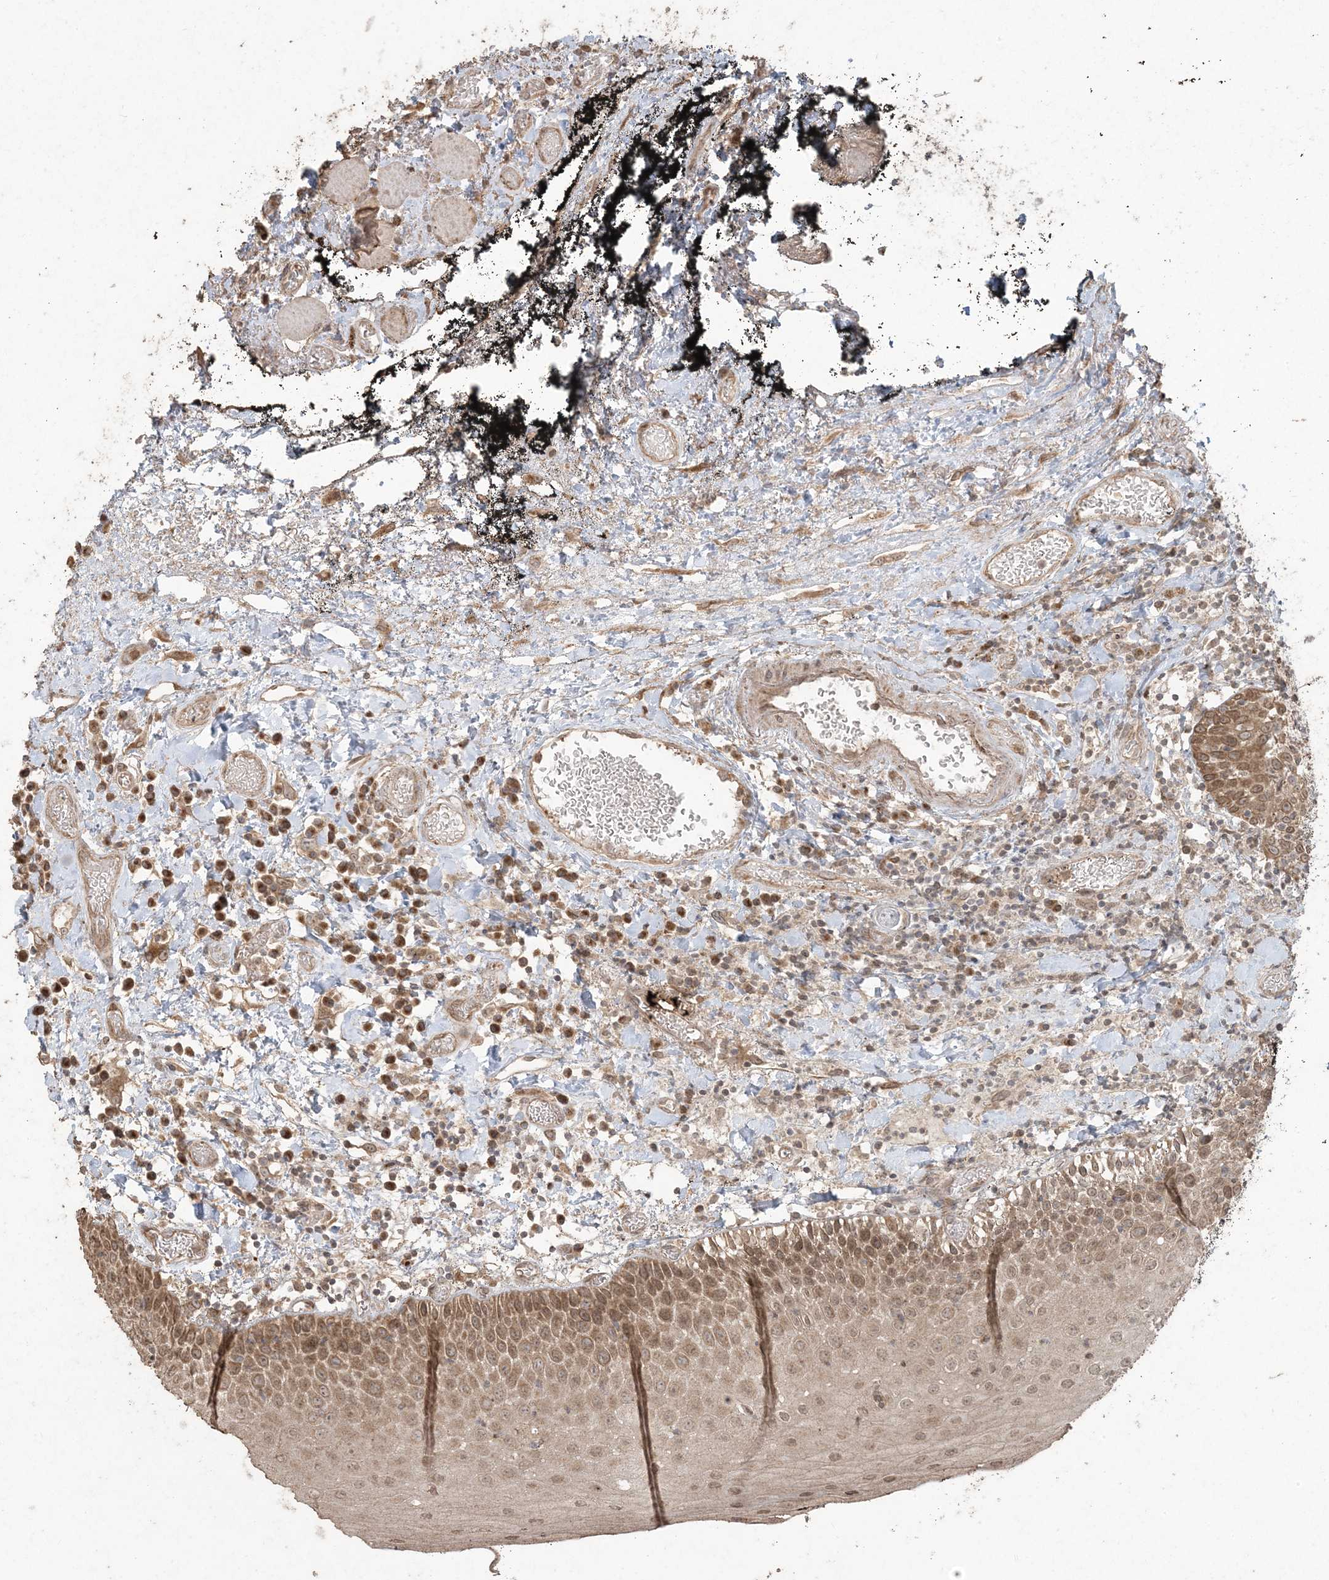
{"staining": {"intensity": "moderate", "quantity": ">75%", "location": "cytoplasmic/membranous,nuclear"}, "tissue": "oral mucosa", "cell_type": "Squamous epithelial cells", "image_type": "normal", "snomed": [{"axis": "morphology", "description": "Normal tissue, NOS"}, {"axis": "topography", "description": "Oral tissue"}], "caption": "Immunohistochemistry (IHC) image of normal human oral mucosa stained for a protein (brown), which exhibits medium levels of moderate cytoplasmic/membranous,nuclear positivity in about >75% of squamous epithelial cells.", "gene": "DDX19B", "patient": {"sex": "male", "age": 74}}